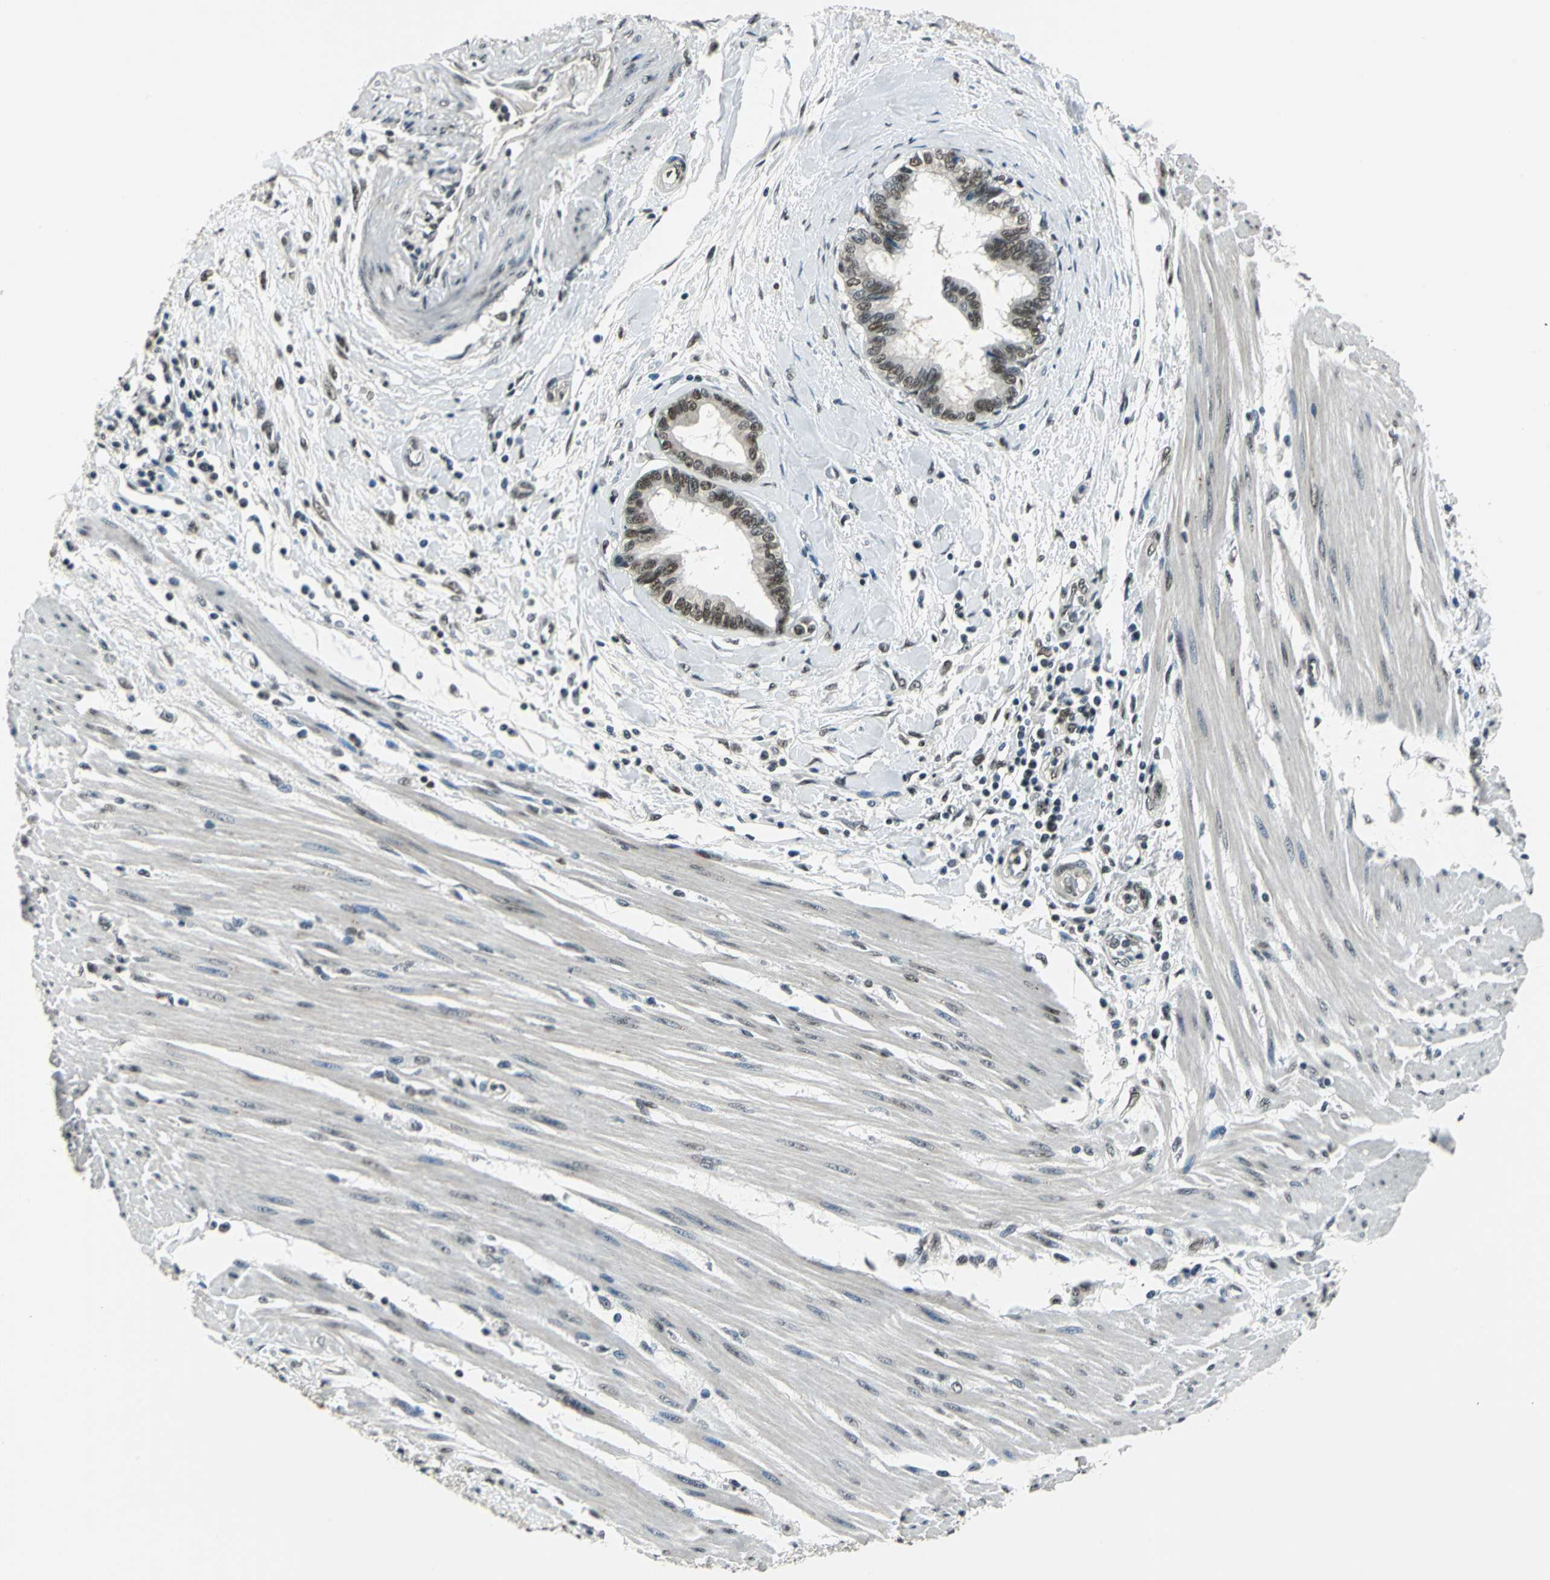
{"staining": {"intensity": "moderate", "quantity": ">75%", "location": "nuclear"}, "tissue": "pancreatic cancer", "cell_type": "Tumor cells", "image_type": "cancer", "snomed": [{"axis": "morphology", "description": "Adenocarcinoma, NOS"}, {"axis": "topography", "description": "Pancreas"}], "caption": "Brown immunohistochemical staining in pancreatic cancer shows moderate nuclear staining in approximately >75% of tumor cells. The staining was performed using DAB (3,3'-diaminobenzidine), with brown indicating positive protein expression. Nuclei are stained blue with hematoxylin.", "gene": "RBM14", "patient": {"sex": "female", "age": 64}}